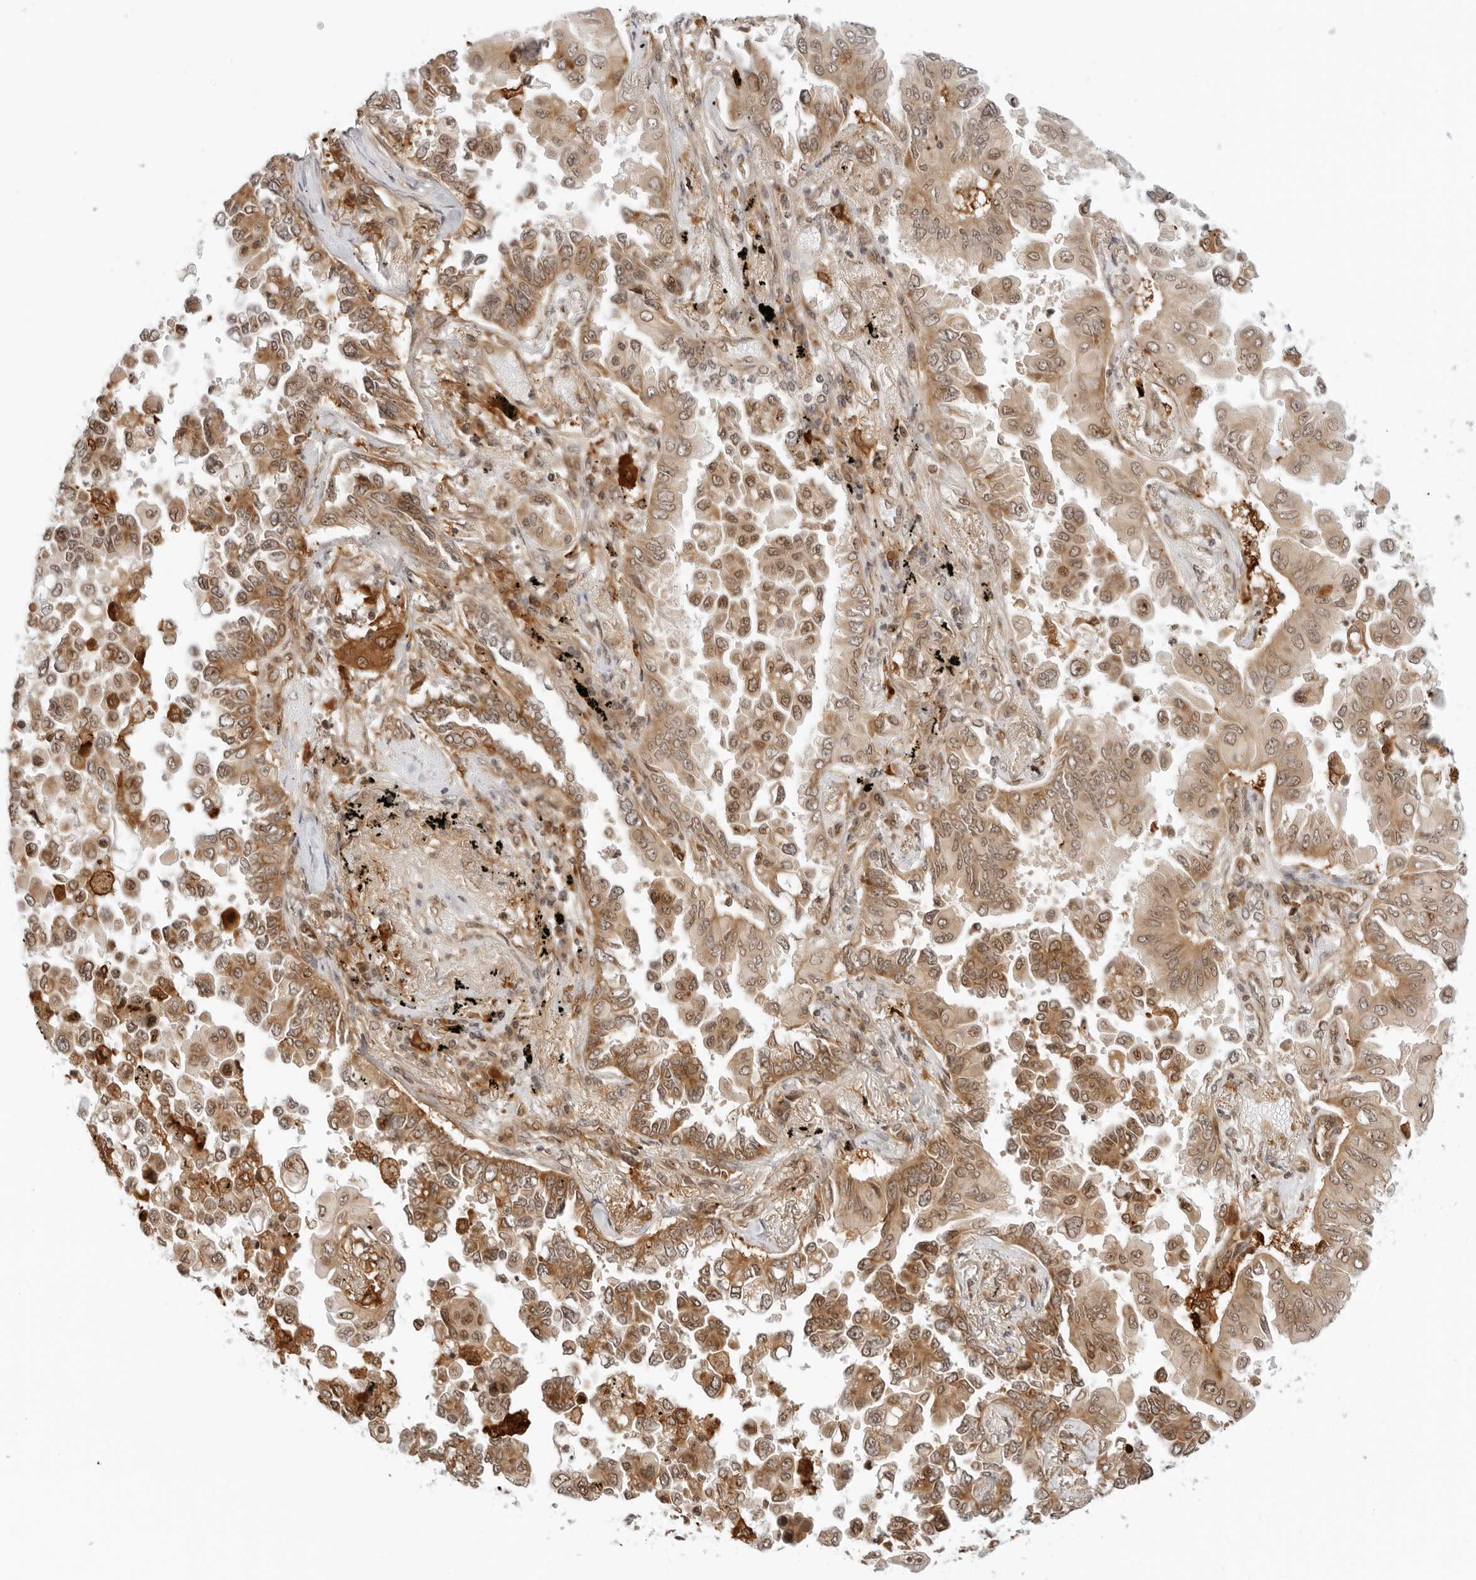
{"staining": {"intensity": "moderate", "quantity": ">75%", "location": "cytoplasmic/membranous,nuclear"}, "tissue": "lung cancer", "cell_type": "Tumor cells", "image_type": "cancer", "snomed": [{"axis": "morphology", "description": "Adenocarcinoma, NOS"}, {"axis": "topography", "description": "Lung"}], "caption": "Human lung adenocarcinoma stained for a protein (brown) displays moderate cytoplasmic/membranous and nuclear positive staining in about >75% of tumor cells.", "gene": "RC3H1", "patient": {"sex": "female", "age": 67}}